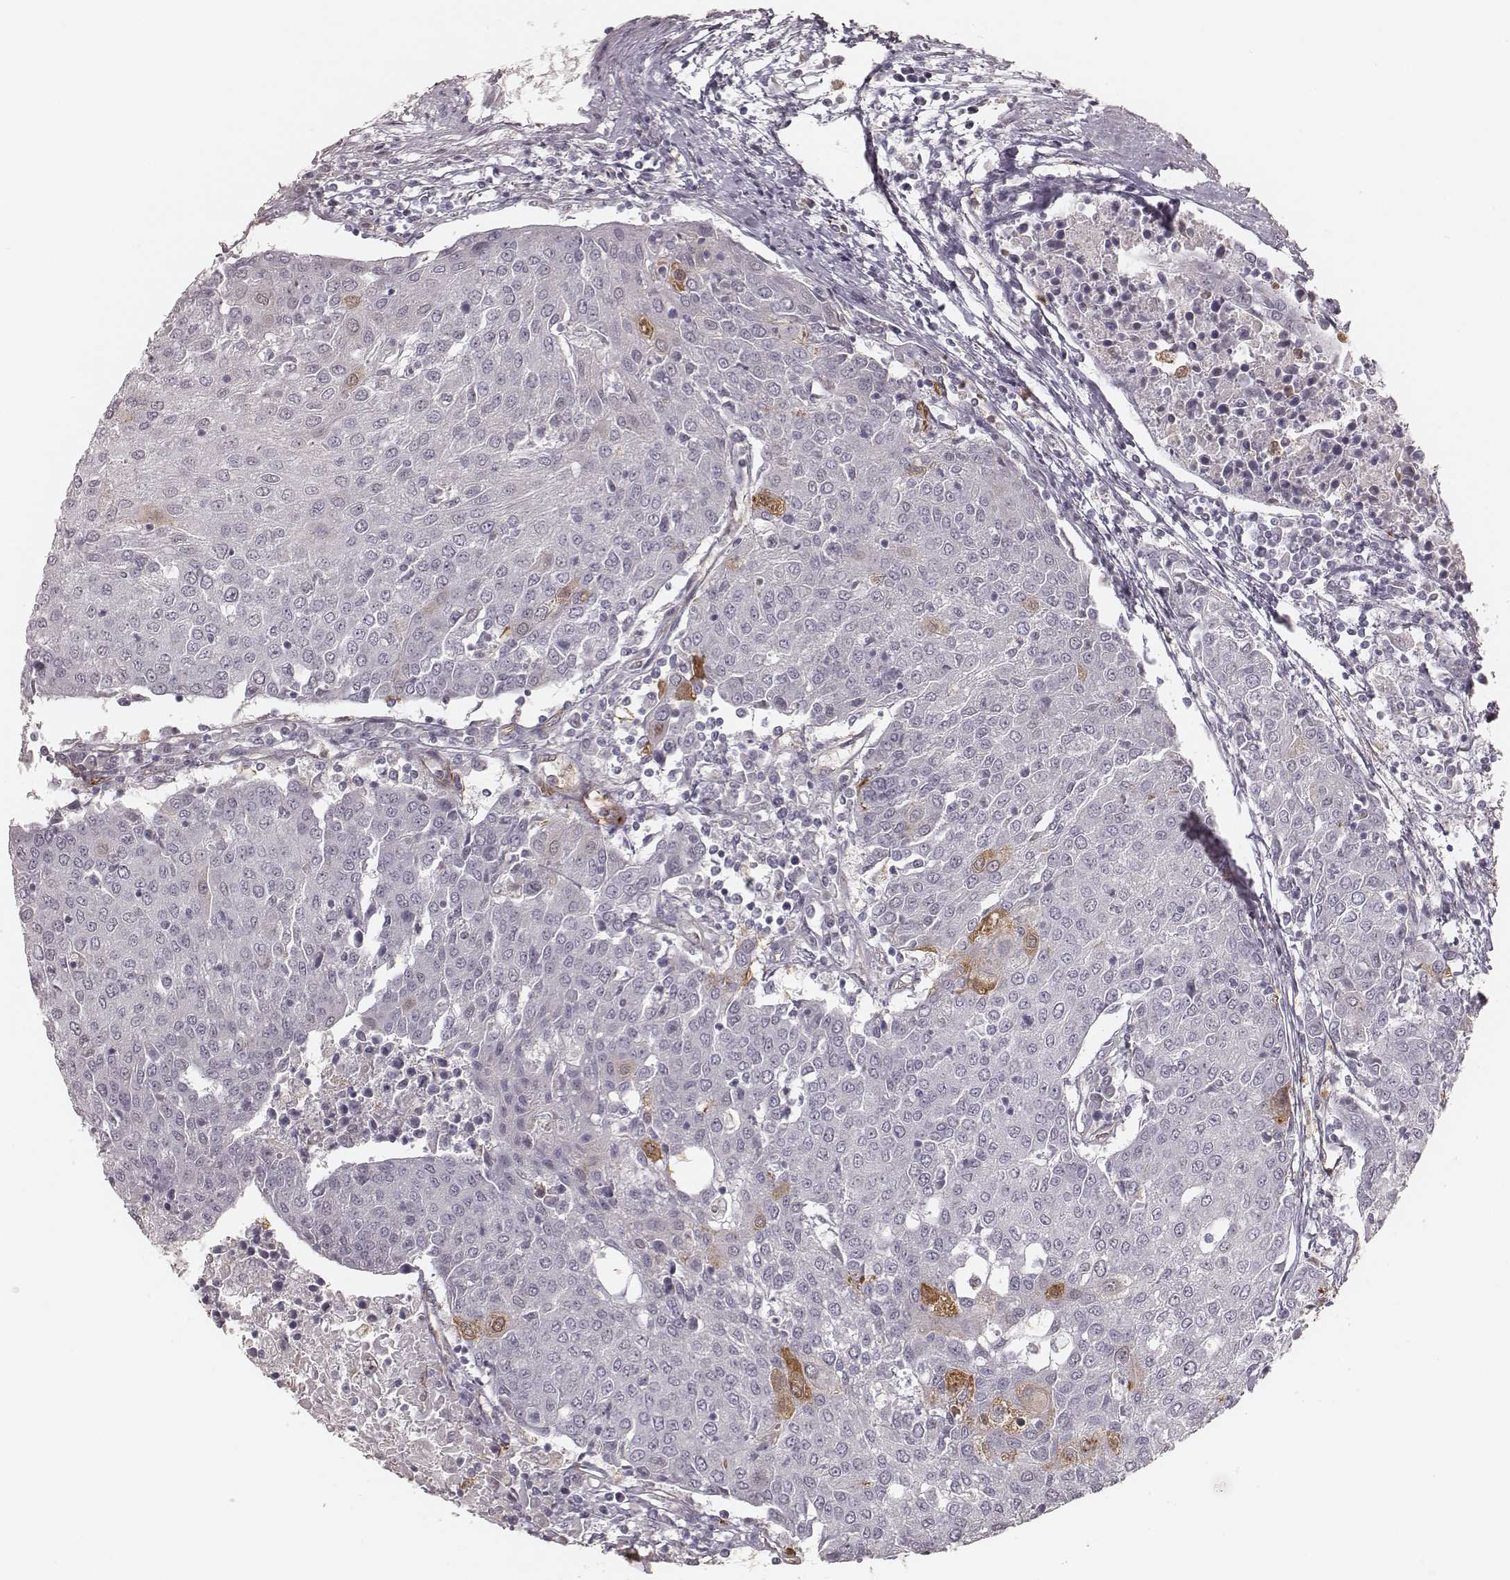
{"staining": {"intensity": "negative", "quantity": "none", "location": "none"}, "tissue": "urothelial cancer", "cell_type": "Tumor cells", "image_type": "cancer", "snomed": [{"axis": "morphology", "description": "Urothelial carcinoma, High grade"}, {"axis": "topography", "description": "Urinary bladder"}], "caption": "This histopathology image is of urothelial cancer stained with immunohistochemistry (IHC) to label a protein in brown with the nuclei are counter-stained blue. There is no staining in tumor cells.", "gene": "KITLG", "patient": {"sex": "female", "age": 85}}